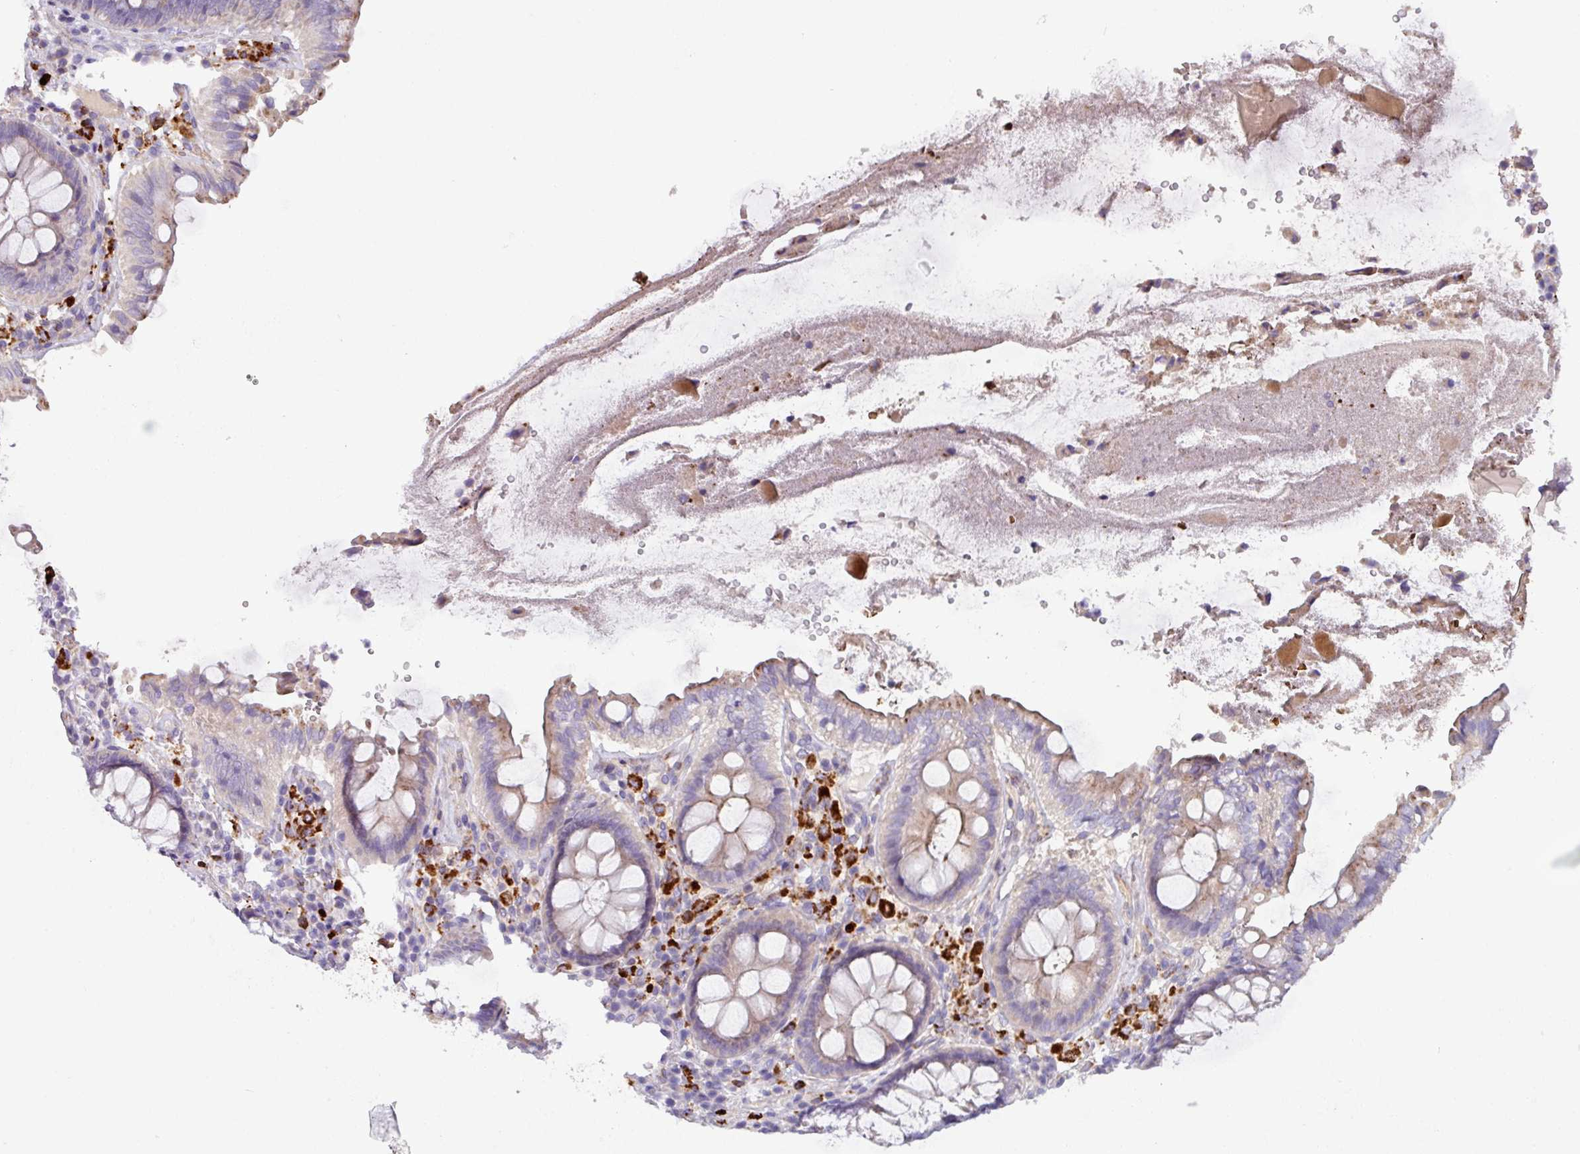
{"staining": {"intensity": "weak", "quantity": ">75%", "location": "cytoplasmic/membranous"}, "tissue": "colon", "cell_type": "Endothelial cells", "image_type": "normal", "snomed": [{"axis": "morphology", "description": "Normal tissue, NOS"}, {"axis": "topography", "description": "Colon"}], "caption": "Immunohistochemical staining of unremarkable human colon exhibits weak cytoplasmic/membranous protein expression in about >75% of endothelial cells. Nuclei are stained in blue.", "gene": "MRM2", "patient": {"sex": "male", "age": 84}}